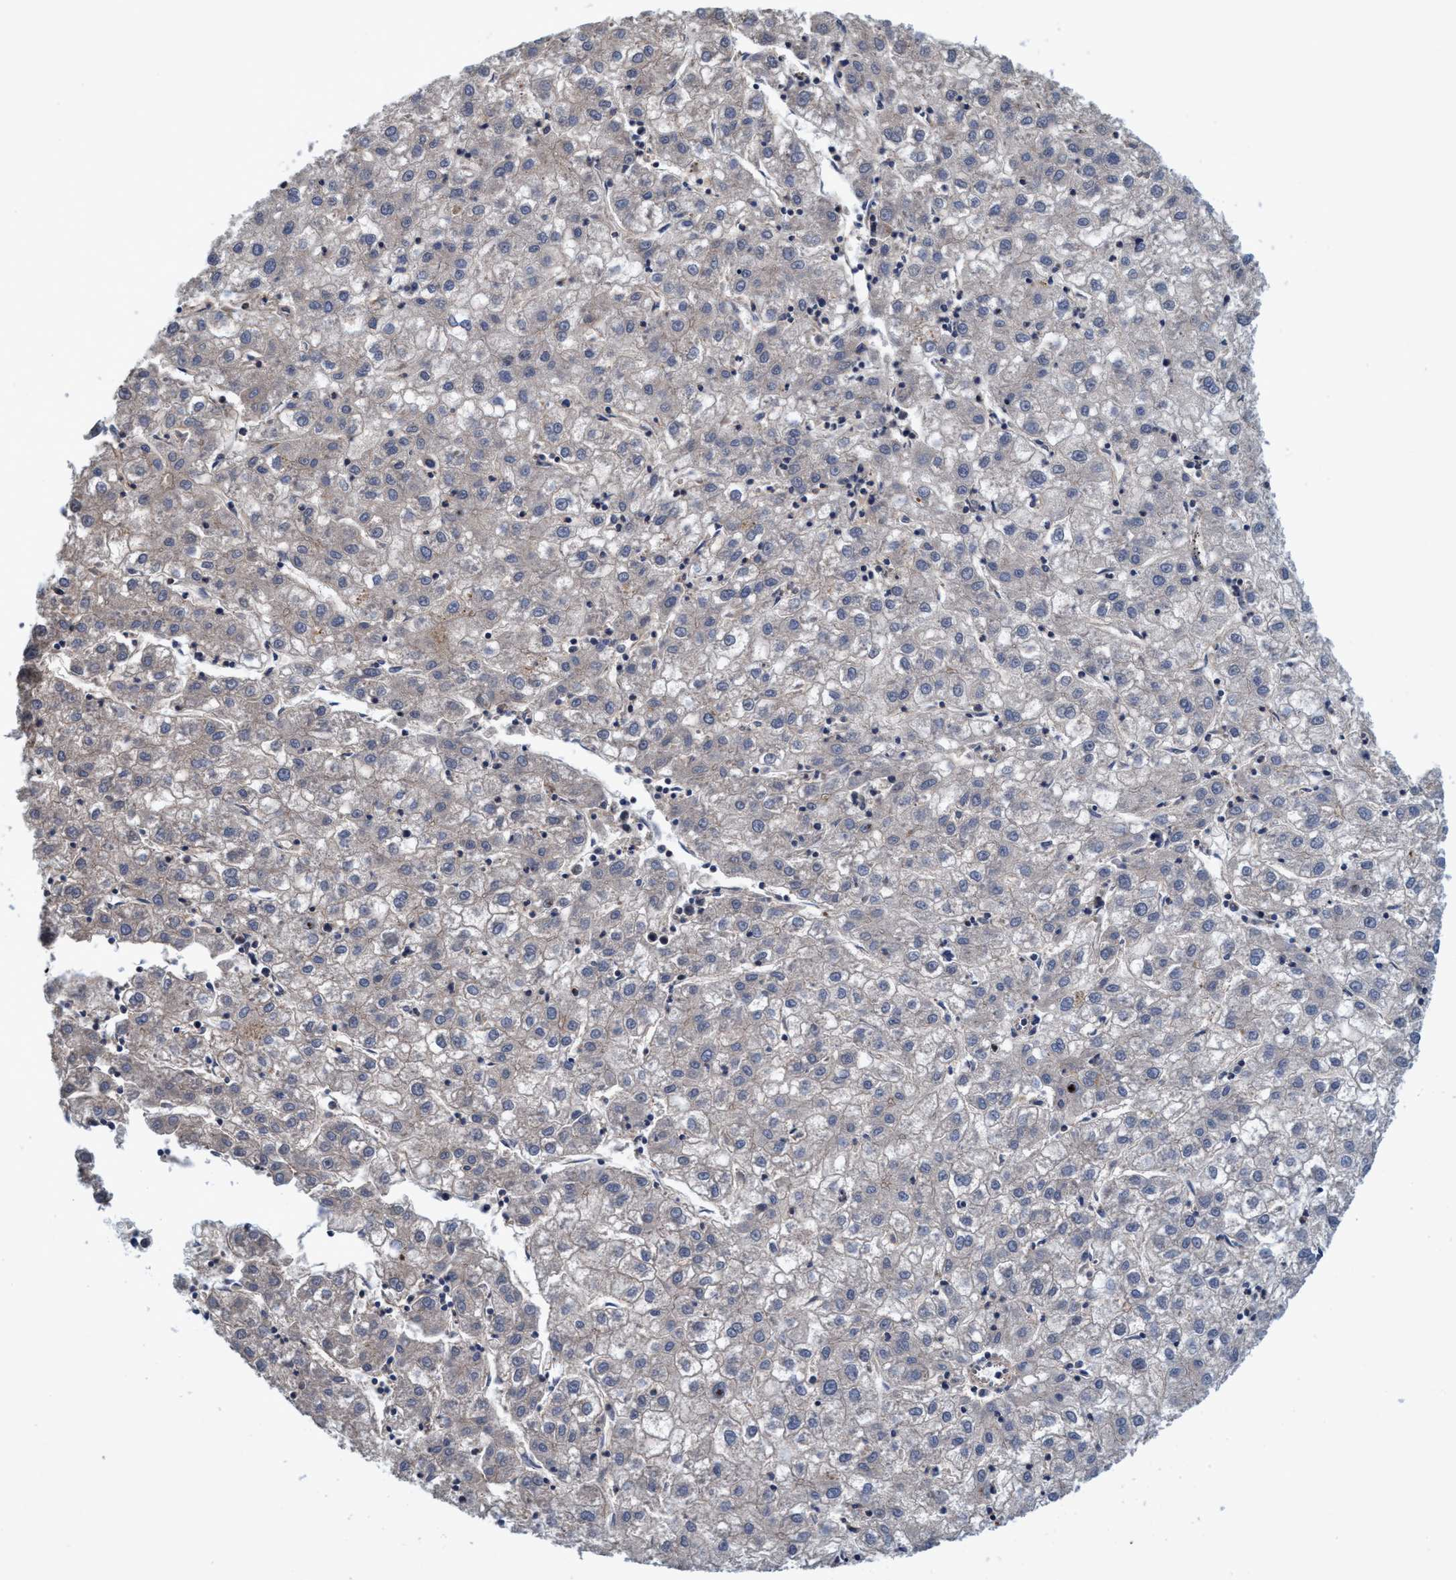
{"staining": {"intensity": "negative", "quantity": "none", "location": "none"}, "tissue": "liver cancer", "cell_type": "Tumor cells", "image_type": "cancer", "snomed": [{"axis": "morphology", "description": "Carcinoma, Hepatocellular, NOS"}, {"axis": "topography", "description": "Liver"}], "caption": "Histopathology image shows no significant protein expression in tumor cells of liver hepatocellular carcinoma.", "gene": "CALCOCO2", "patient": {"sex": "male", "age": 72}}